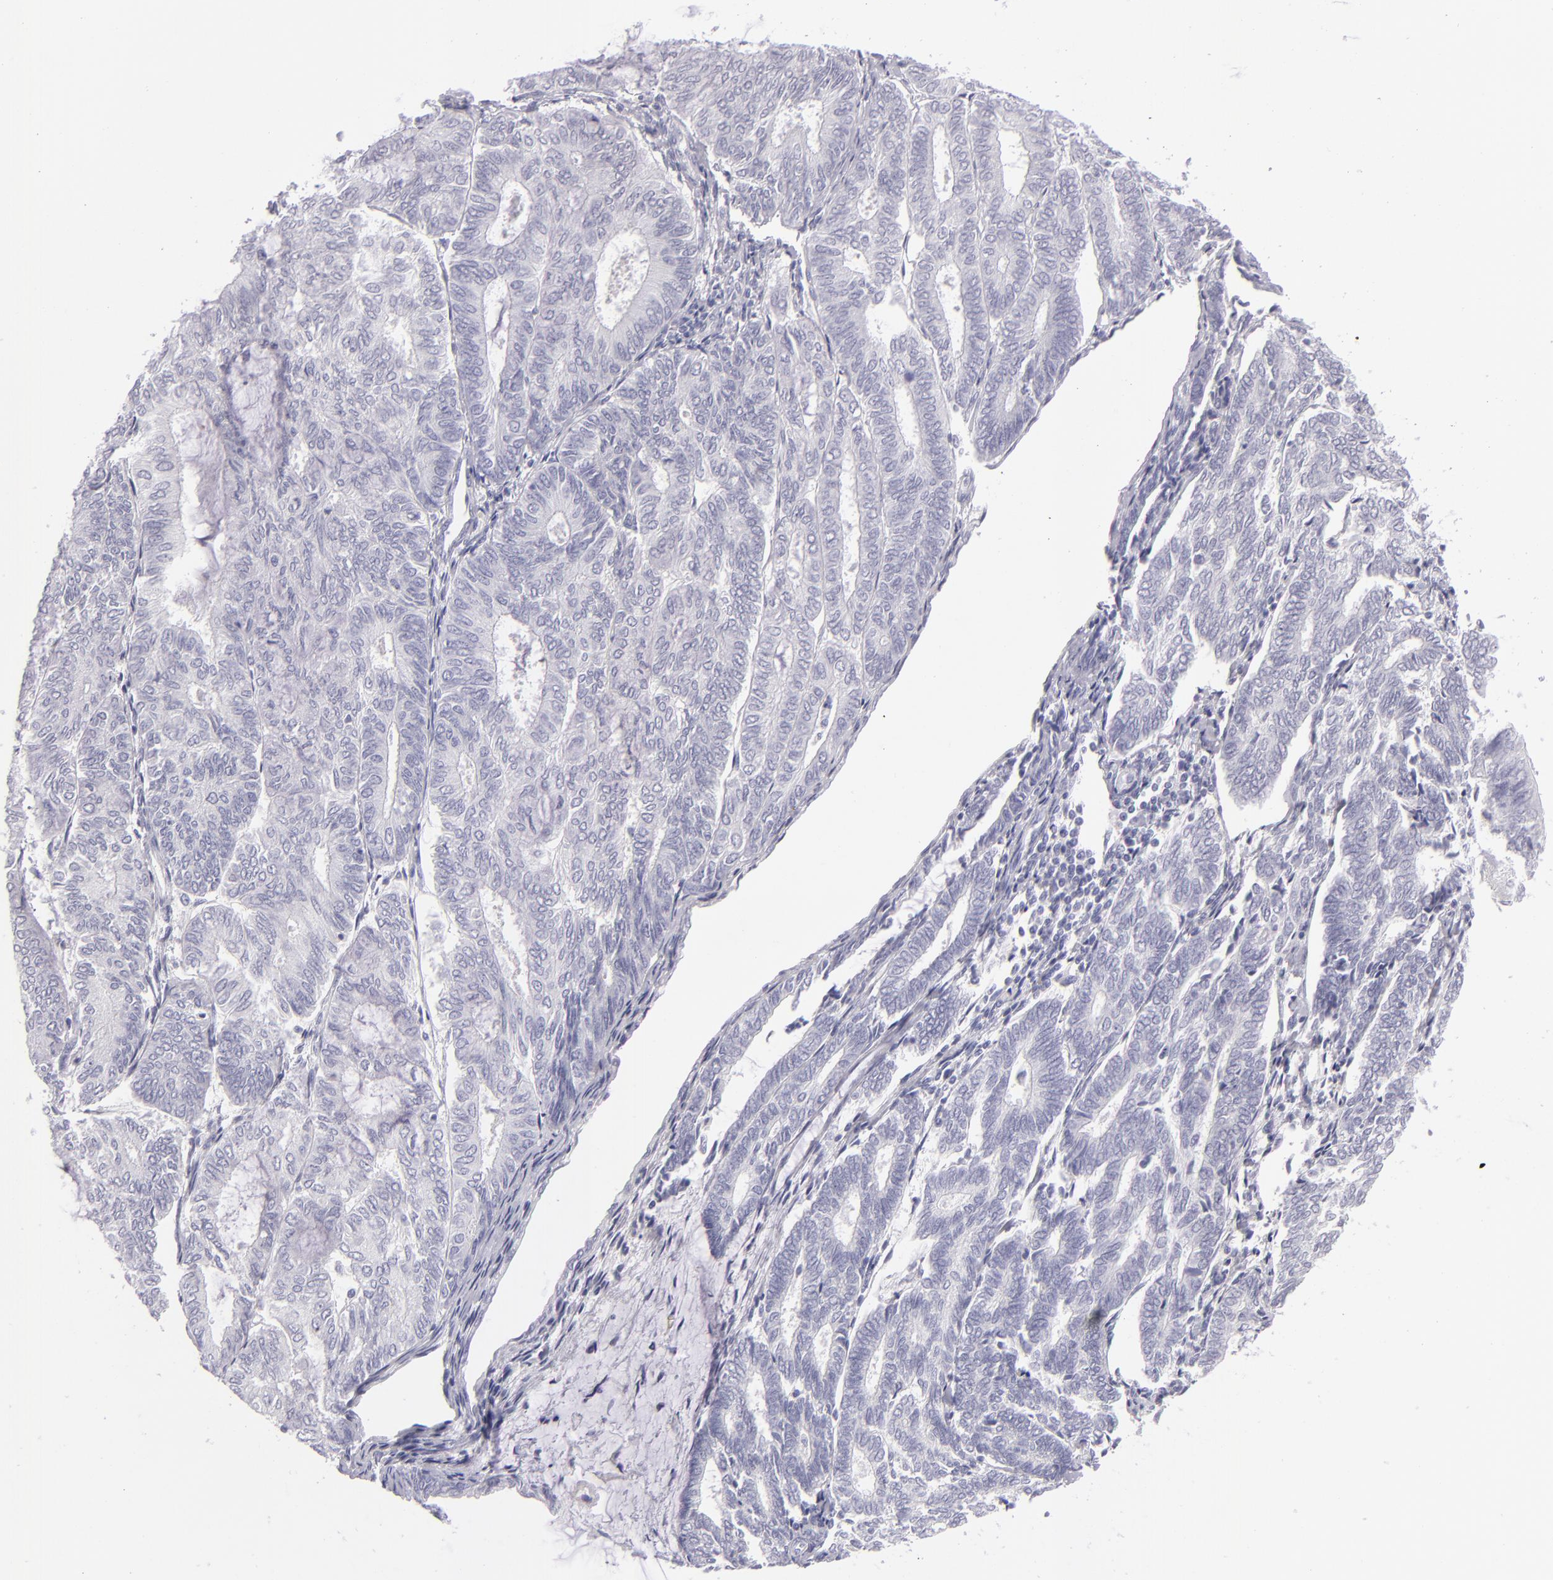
{"staining": {"intensity": "negative", "quantity": "none", "location": "none"}, "tissue": "endometrial cancer", "cell_type": "Tumor cells", "image_type": "cancer", "snomed": [{"axis": "morphology", "description": "Adenocarcinoma, NOS"}, {"axis": "topography", "description": "Endometrium"}], "caption": "DAB immunohistochemical staining of adenocarcinoma (endometrial) shows no significant expression in tumor cells. (Brightfield microscopy of DAB (3,3'-diaminobenzidine) immunohistochemistry (IHC) at high magnification).", "gene": "VIL1", "patient": {"sex": "female", "age": 59}}